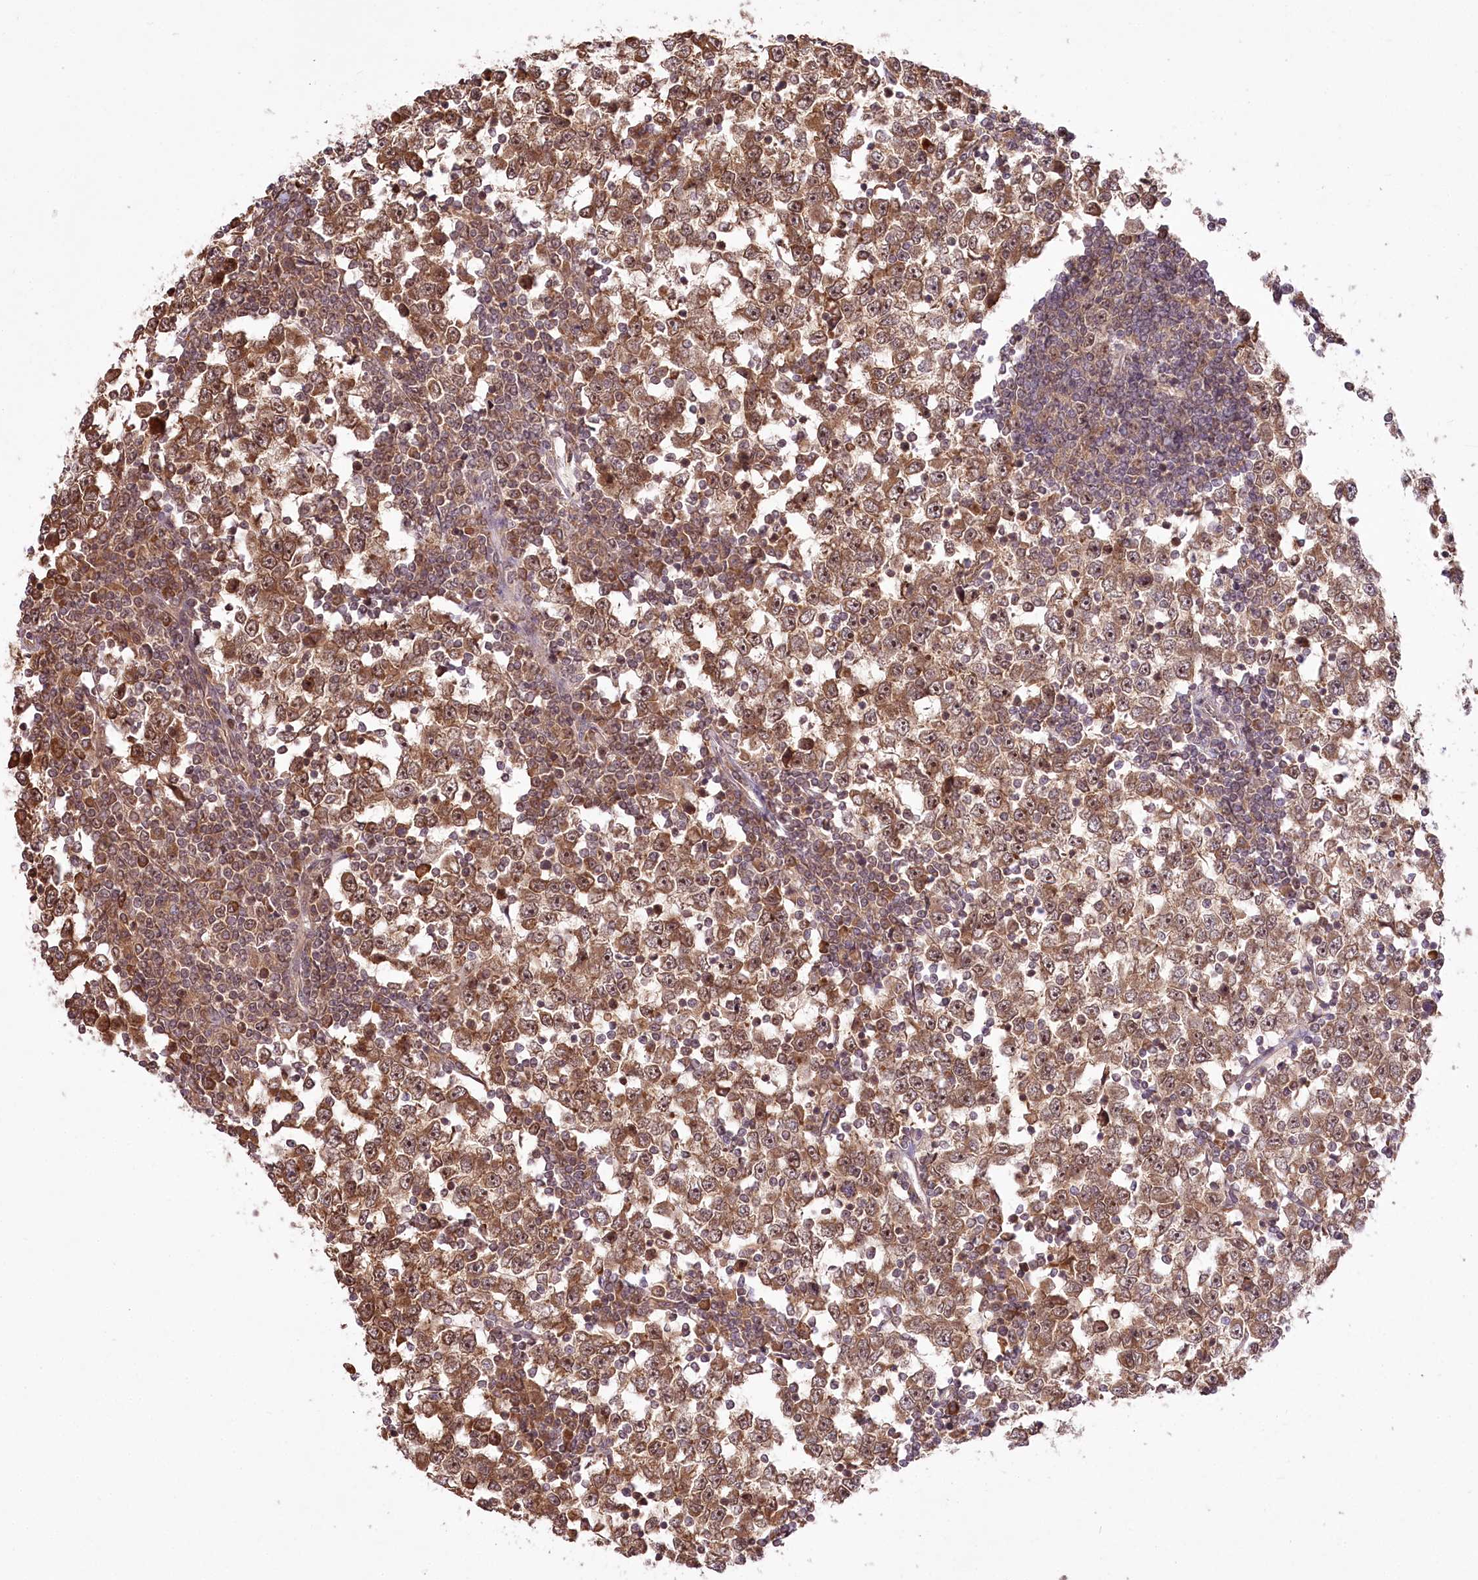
{"staining": {"intensity": "moderate", "quantity": ">75%", "location": "cytoplasmic/membranous,nuclear"}, "tissue": "testis cancer", "cell_type": "Tumor cells", "image_type": "cancer", "snomed": [{"axis": "morphology", "description": "Seminoma, NOS"}, {"axis": "topography", "description": "Testis"}], "caption": "Human testis cancer stained with a protein marker shows moderate staining in tumor cells.", "gene": "SERGEF", "patient": {"sex": "male", "age": 65}}